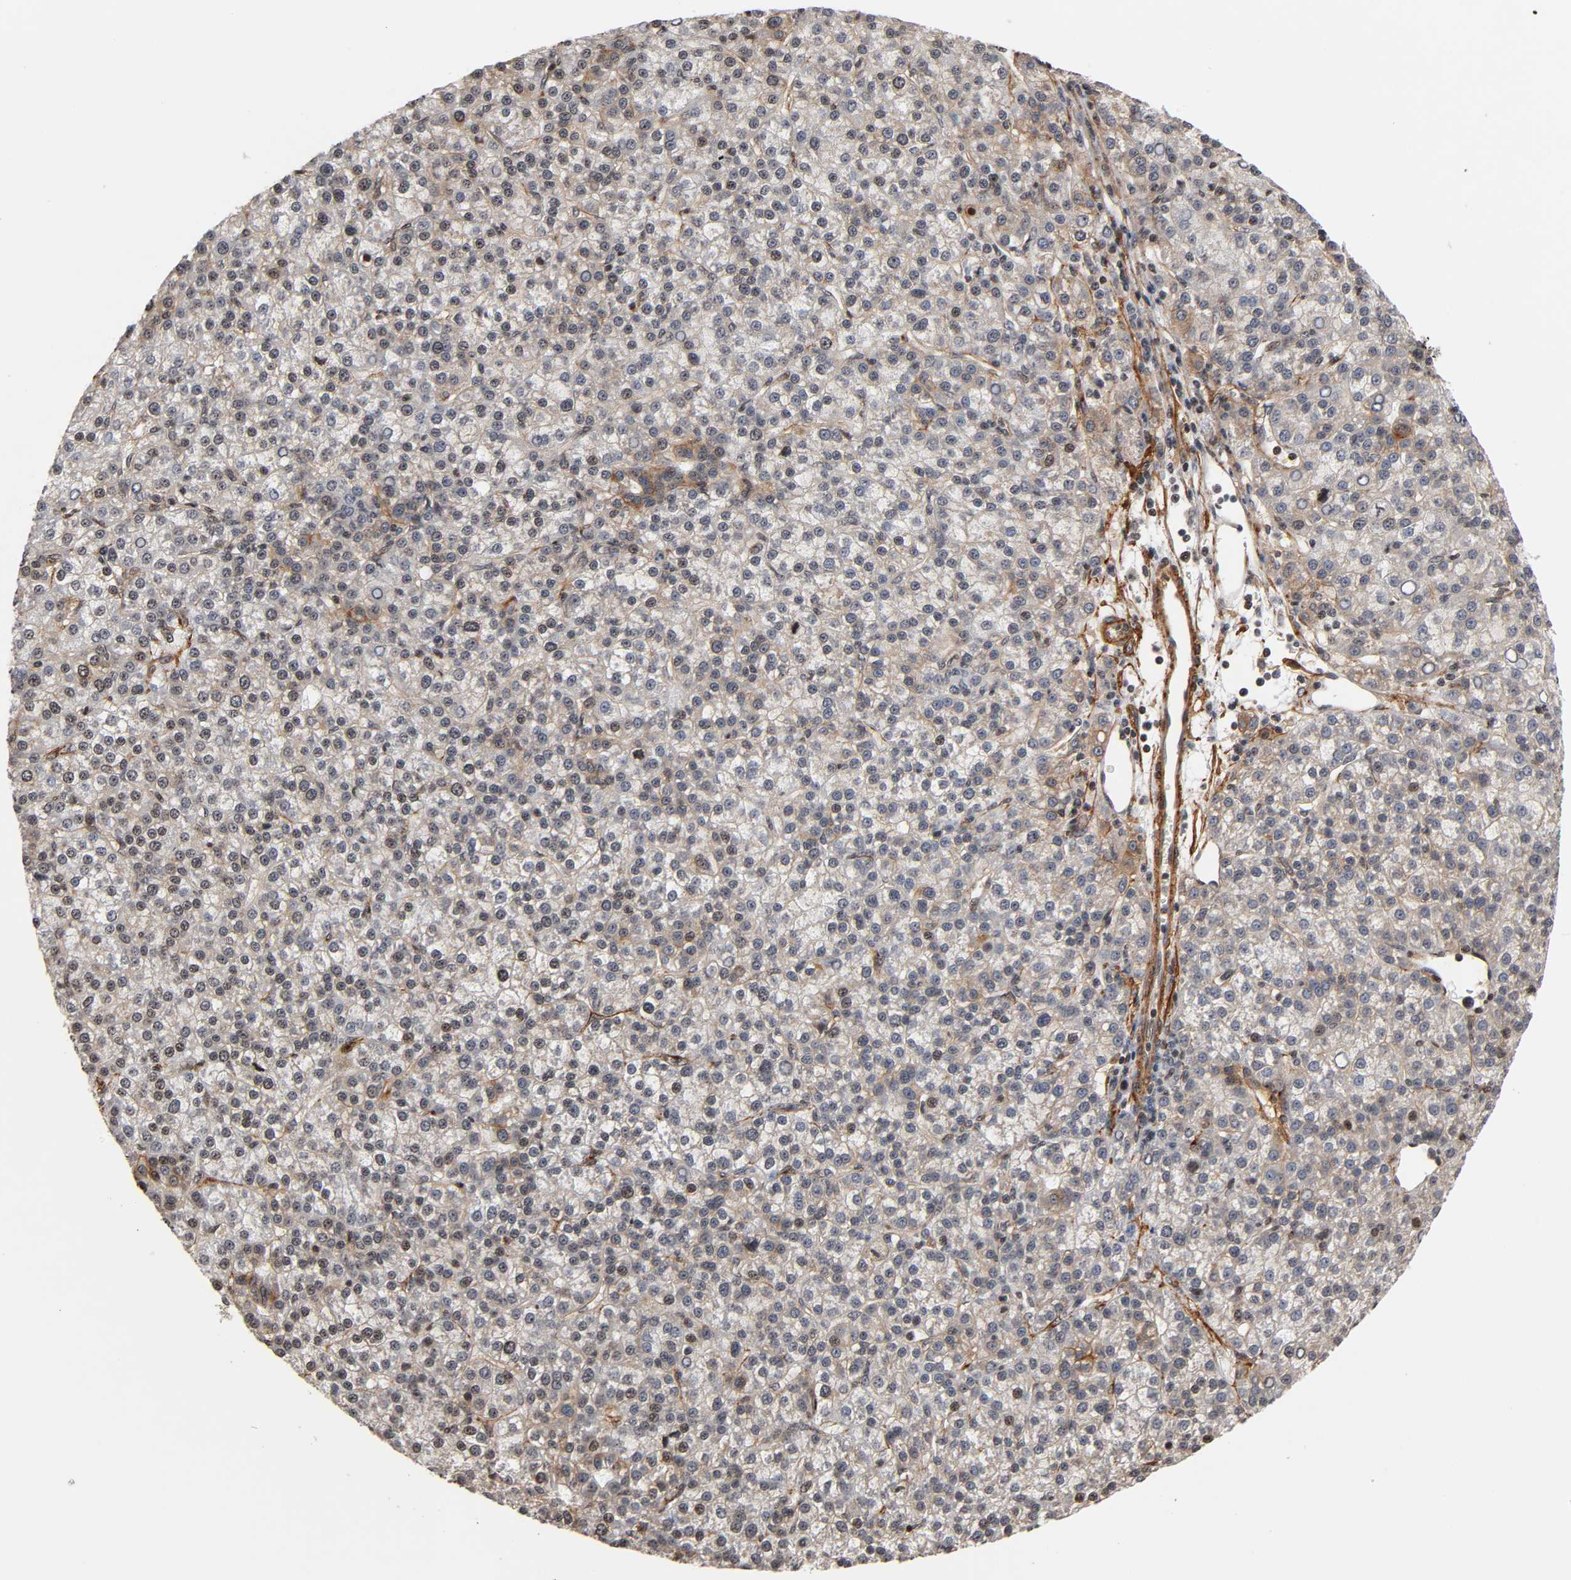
{"staining": {"intensity": "negative", "quantity": "none", "location": "none"}, "tissue": "liver cancer", "cell_type": "Tumor cells", "image_type": "cancer", "snomed": [{"axis": "morphology", "description": "Carcinoma, Hepatocellular, NOS"}, {"axis": "topography", "description": "Liver"}], "caption": "This is an immunohistochemistry (IHC) image of liver hepatocellular carcinoma. There is no expression in tumor cells.", "gene": "ITGAV", "patient": {"sex": "female", "age": 58}}